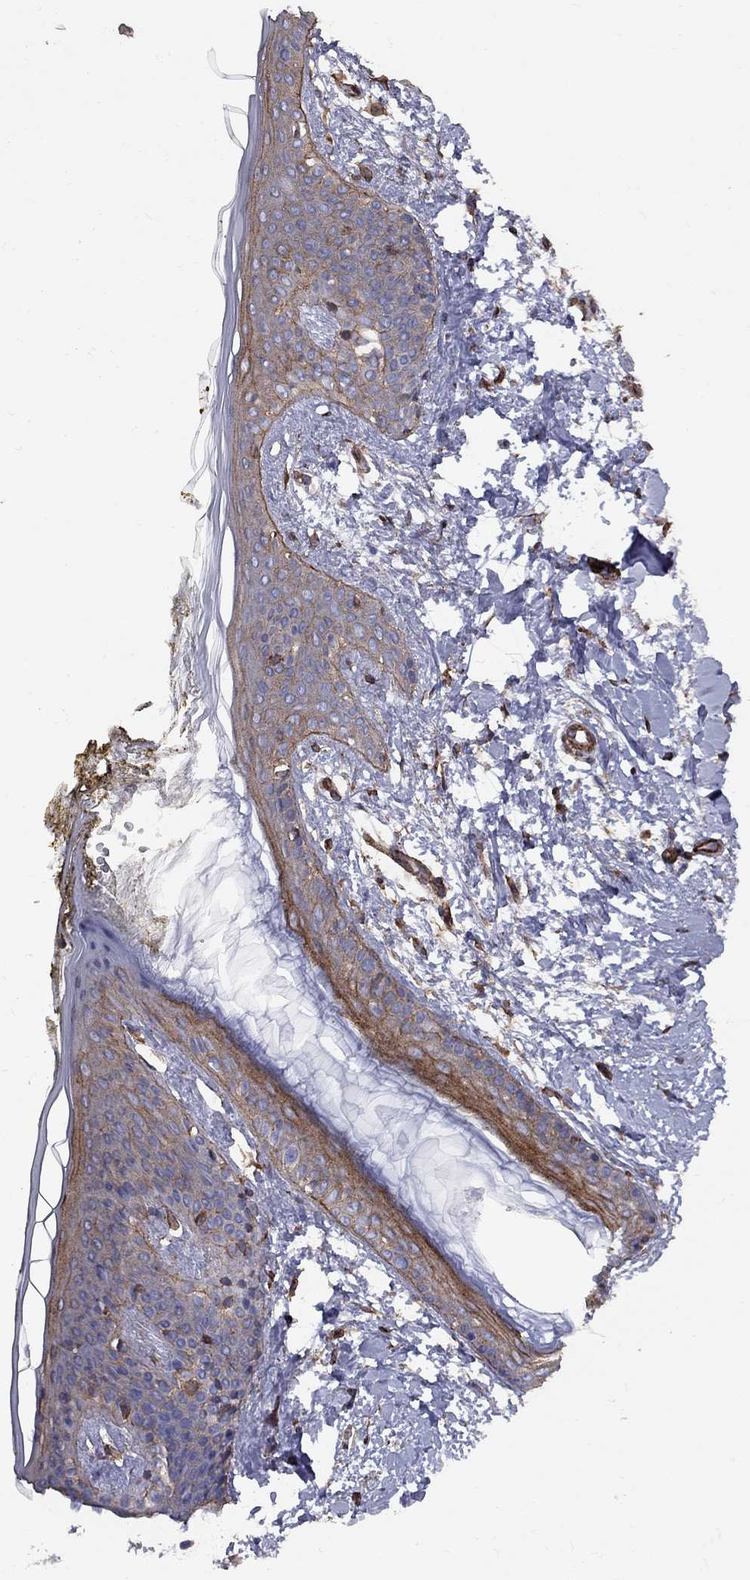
{"staining": {"intensity": "strong", "quantity": "25%-75%", "location": "cytoplasmic/membranous"}, "tissue": "skin", "cell_type": "Fibroblasts", "image_type": "normal", "snomed": [{"axis": "morphology", "description": "Normal tissue, NOS"}, {"axis": "topography", "description": "Skin"}], "caption": "About 25%-75% of fibroblasts in benign human skin exhibit strong cytoplasmic/membranous protein staining as visualized by brown immunohistochemical staining.", "gene": "BICDL2", "patient": {"sex": "female", "age": 34}}